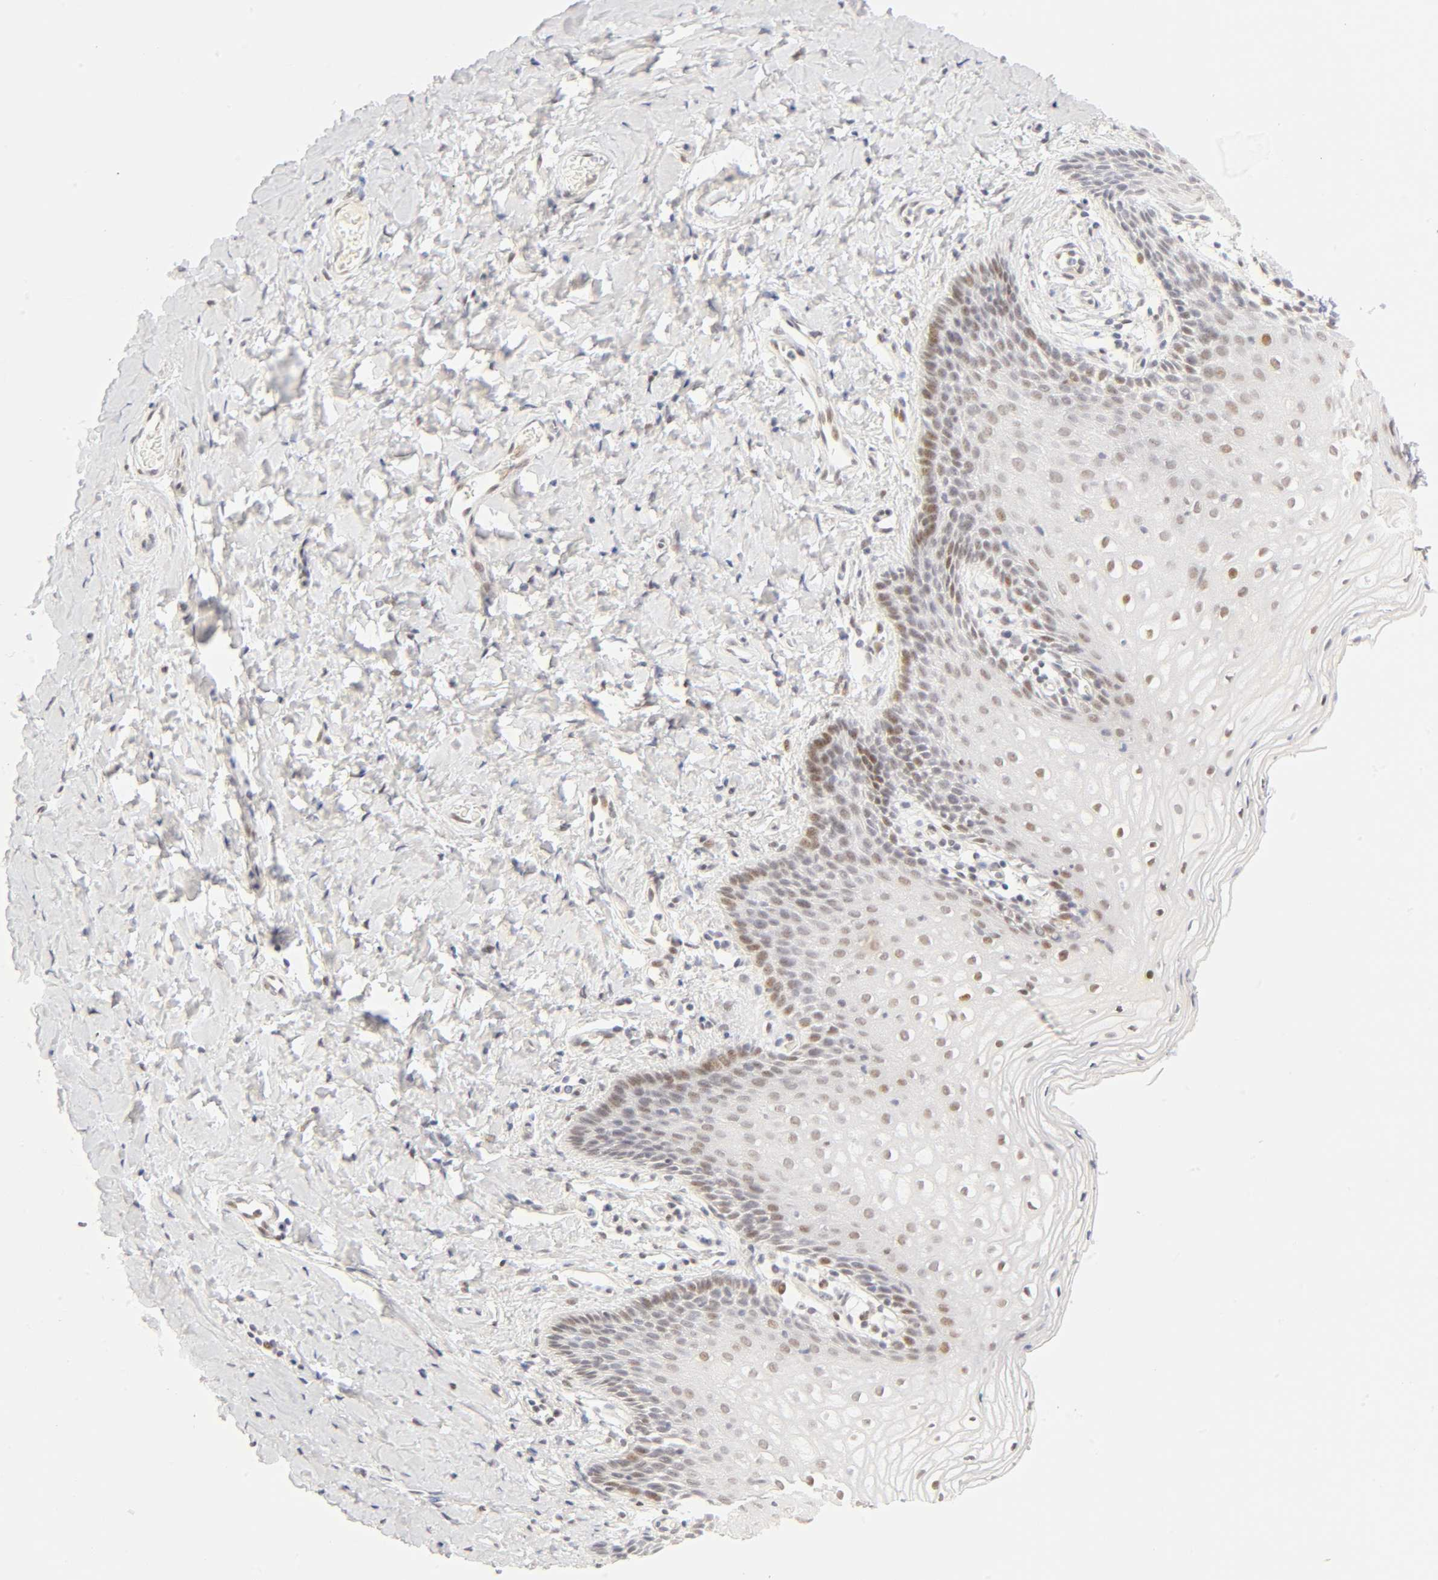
{"staining": {"intensity": "moderate", "quantity": "<25%", "location": "nuclear"}, "tissue": "vagina", "cell_type": "Squamous epithelial cells", "image_type": "normal", "snomed": [{"axis": "morphology", "description": "Normal tissue, NOS"}, {"axis": "topography", "description": "Vagina"}], "caption": "This is an image of immunohistochemistry (IHC) staining of benign vagina, which shows moderate positivity in the nuclear of squamous epithelial cells.", "gene": "MNAT1", "patient": {"sex": "female", "age": 55}}